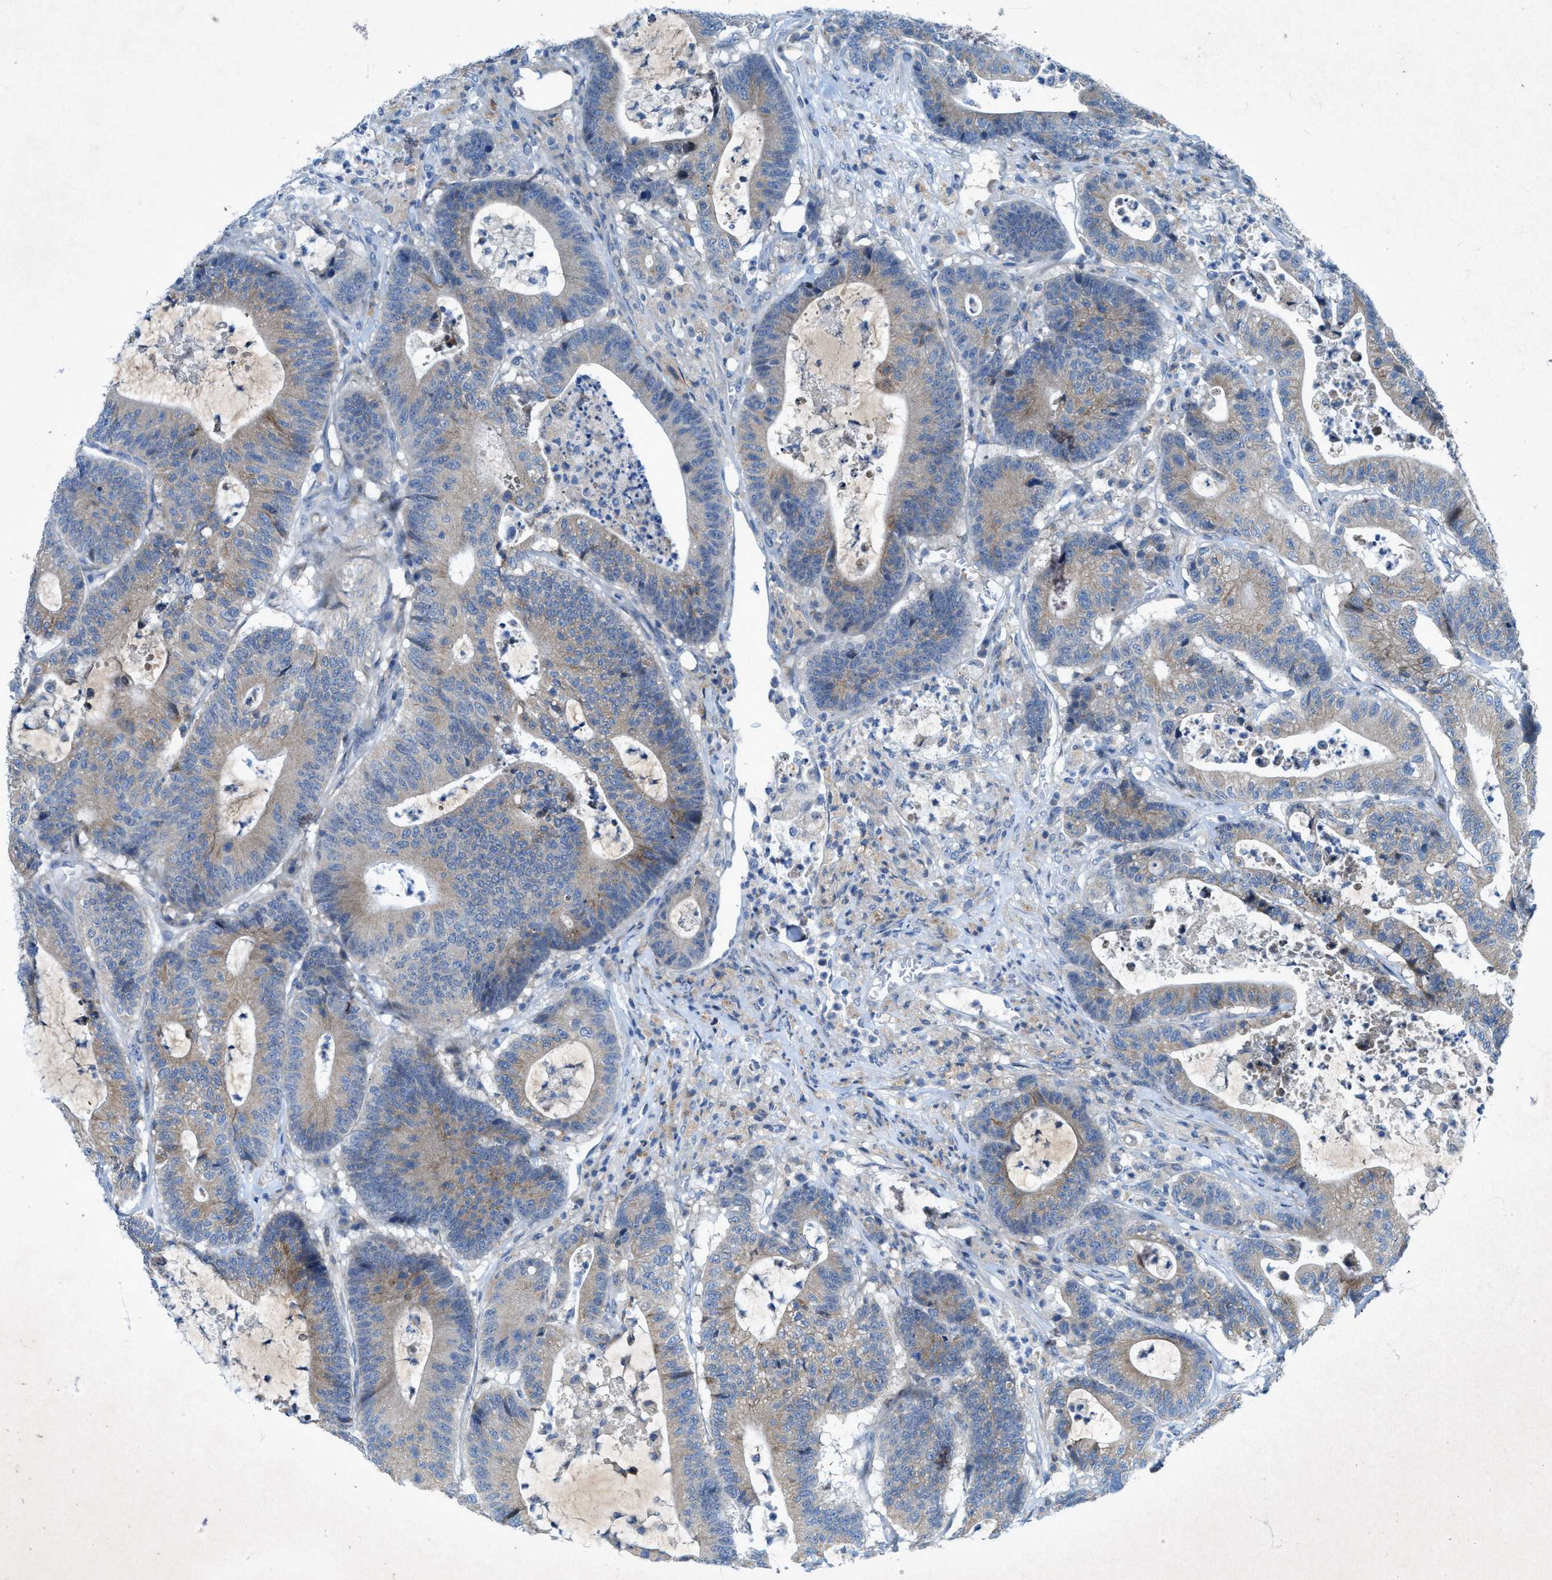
{"staining": {"intensity": "weak", "quantity": "25%-75%", "location": "cytoplasmic/membranous"}, "tissue": "colorectal cancer", "cell_type": "Tumor cells", "image_type": "cancer", "snomed": [{"axis": "morphology", "description": "Adenocarcinoma, NOS"}, {"axis": "topography", "description": "Colon"}], "caption": "Protein staining displays weak cytoplasmic/membranous expression in approximately 25%-75% of tumor cells in colorectal cancer. (DAB IHC, brown staining for protein, blue staining for nuclei).", "gene": "URGCP", "patient": {"sex": "female", "age": 84}}